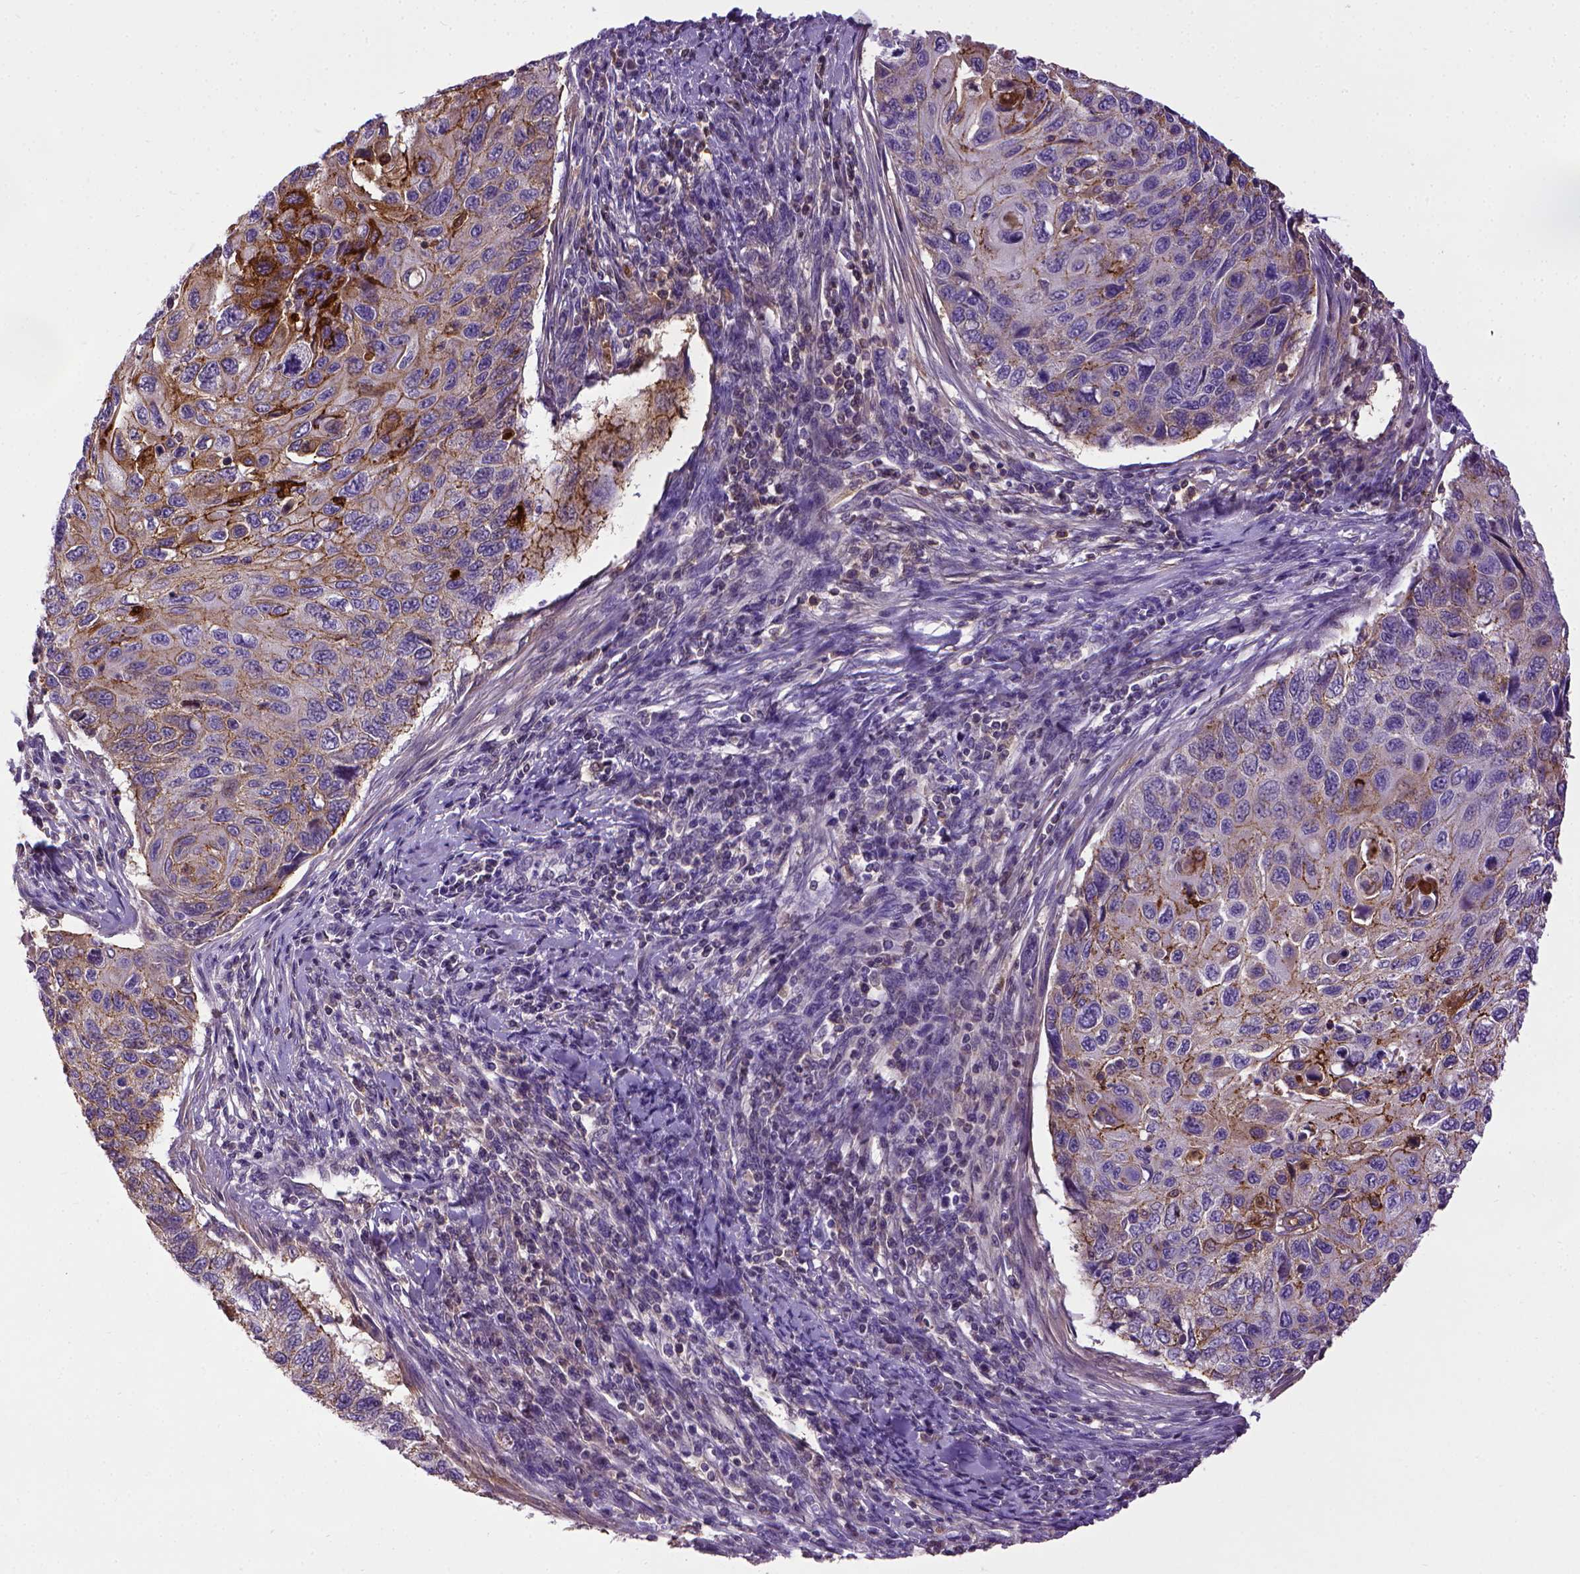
{"staining": {"intensity": "moderate", "quantity": "25%-75%", "location": "cytoplasmic/membranous"}, "tissue": "cervical cancer", "cell_type": "Tumor cells", "image_type": "cancer", "snomed": [{"axis": "morphology", "description": "Squamous cell carcinoma, NOS"}, {"axis": "topography", "description": "Cervix"}], "caption": "Immunohistochemistry (IHC) micrograph of neoplastic tissue: cervical squamous cell carcinoma stained using immunohistochemistry reveals medium levels of moderate protein expression localized specifically in the cytoplasmic/membranous of tumor cells, appearing as a cytoplasmic/membranous brown color.", "gene": "CDH1", "patient": {"sex": "female", "age": 70}}